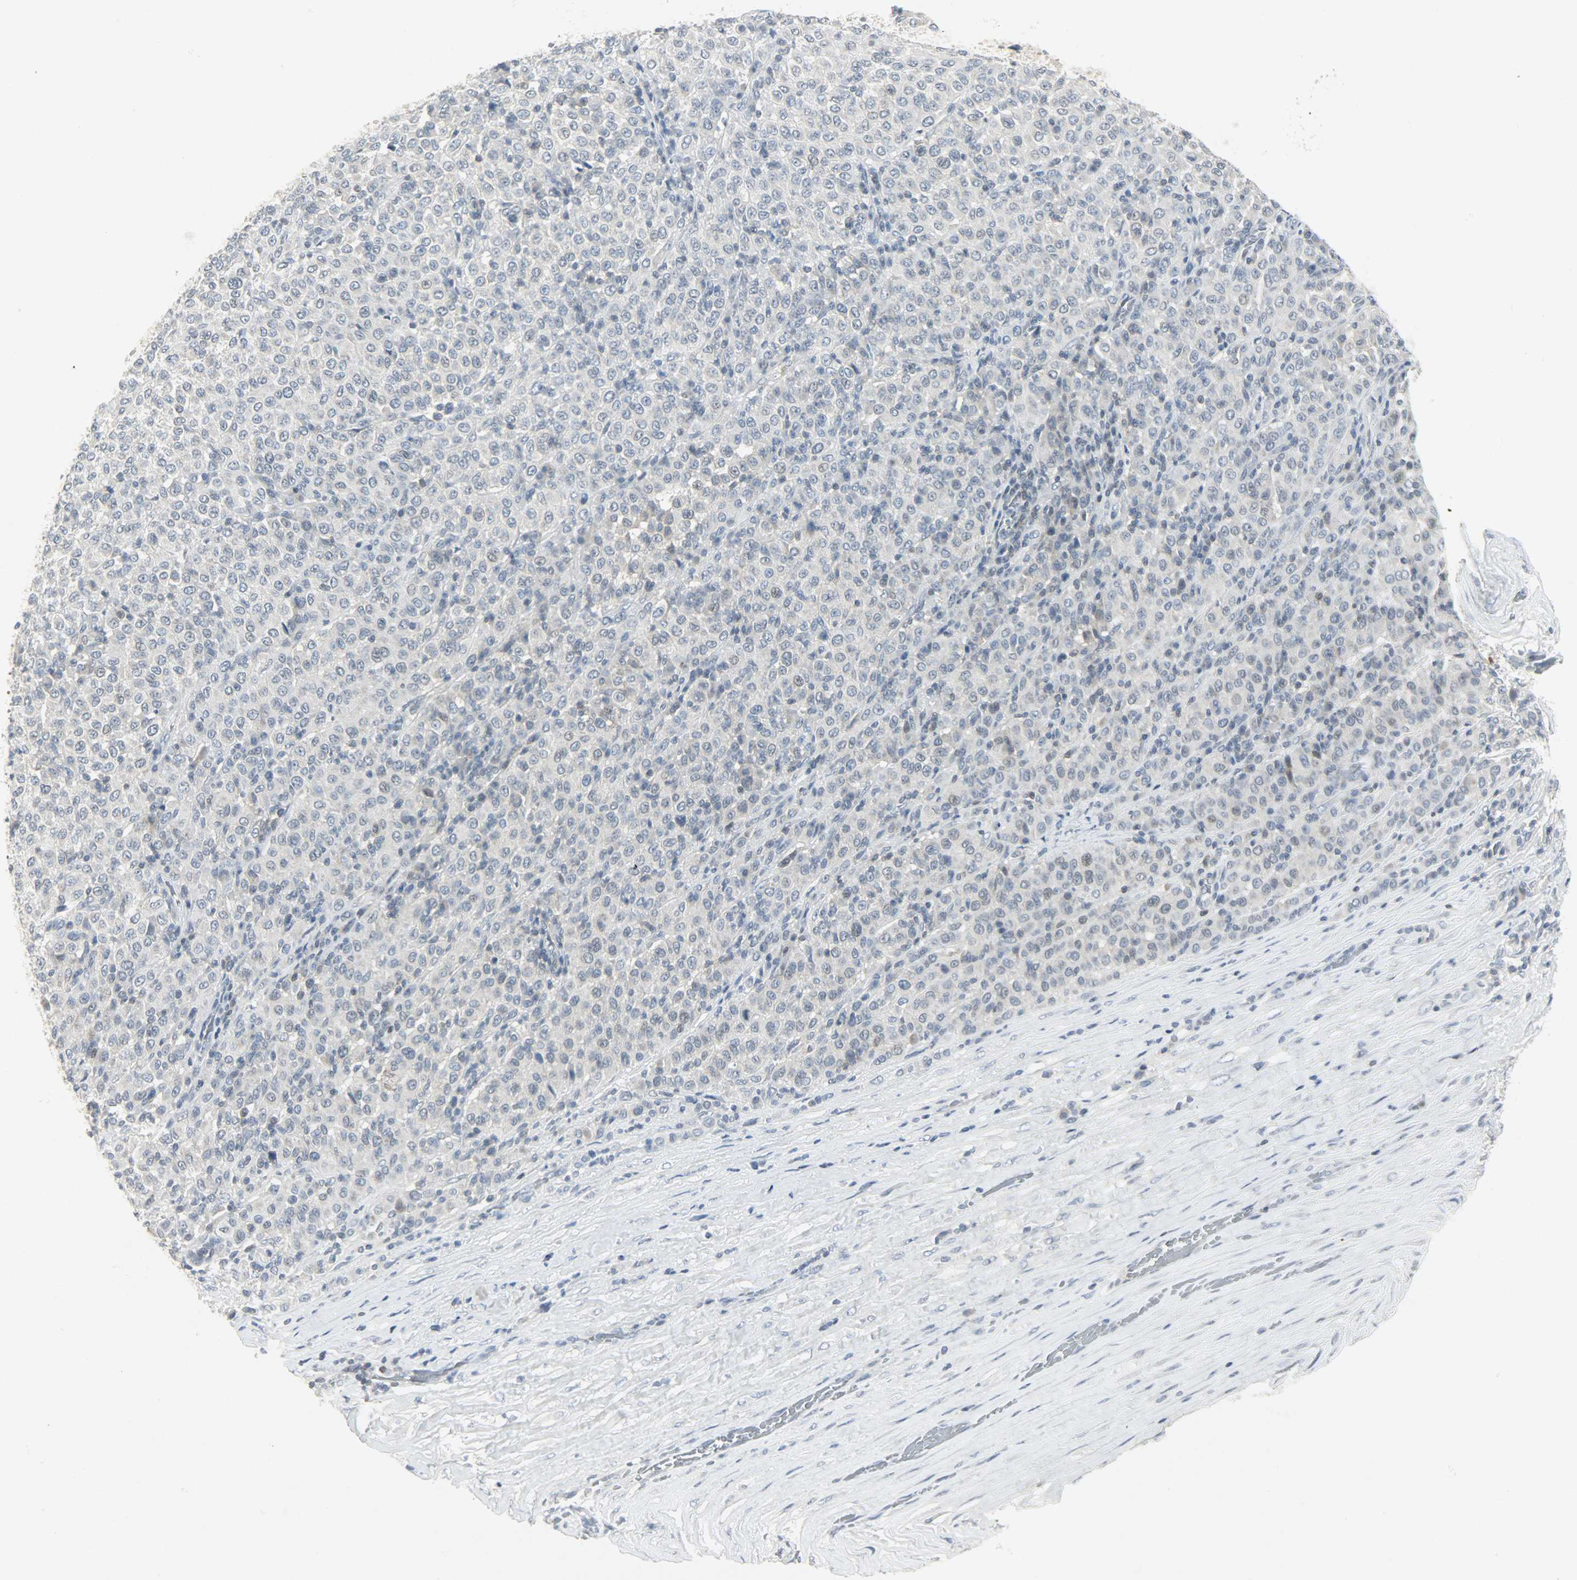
{"staining": {"intensity": "weak", "quantity": "<25%", "location": "nuclear"}, "tissue": "melanoma", "cell_type": "Tumor cells", "image_type": "cancer", "snomed": [{"axis": "morphology", "description": "Malignant melanoma, Metastatic site"}, {"axis": "topography", "description": "Pancreas"}], "caption": "Histopathology image shows no significant protein expression in tumor cells of melanoma.", "gene": "CAMK4", "patient": {"sex": "female", "age": 30}}